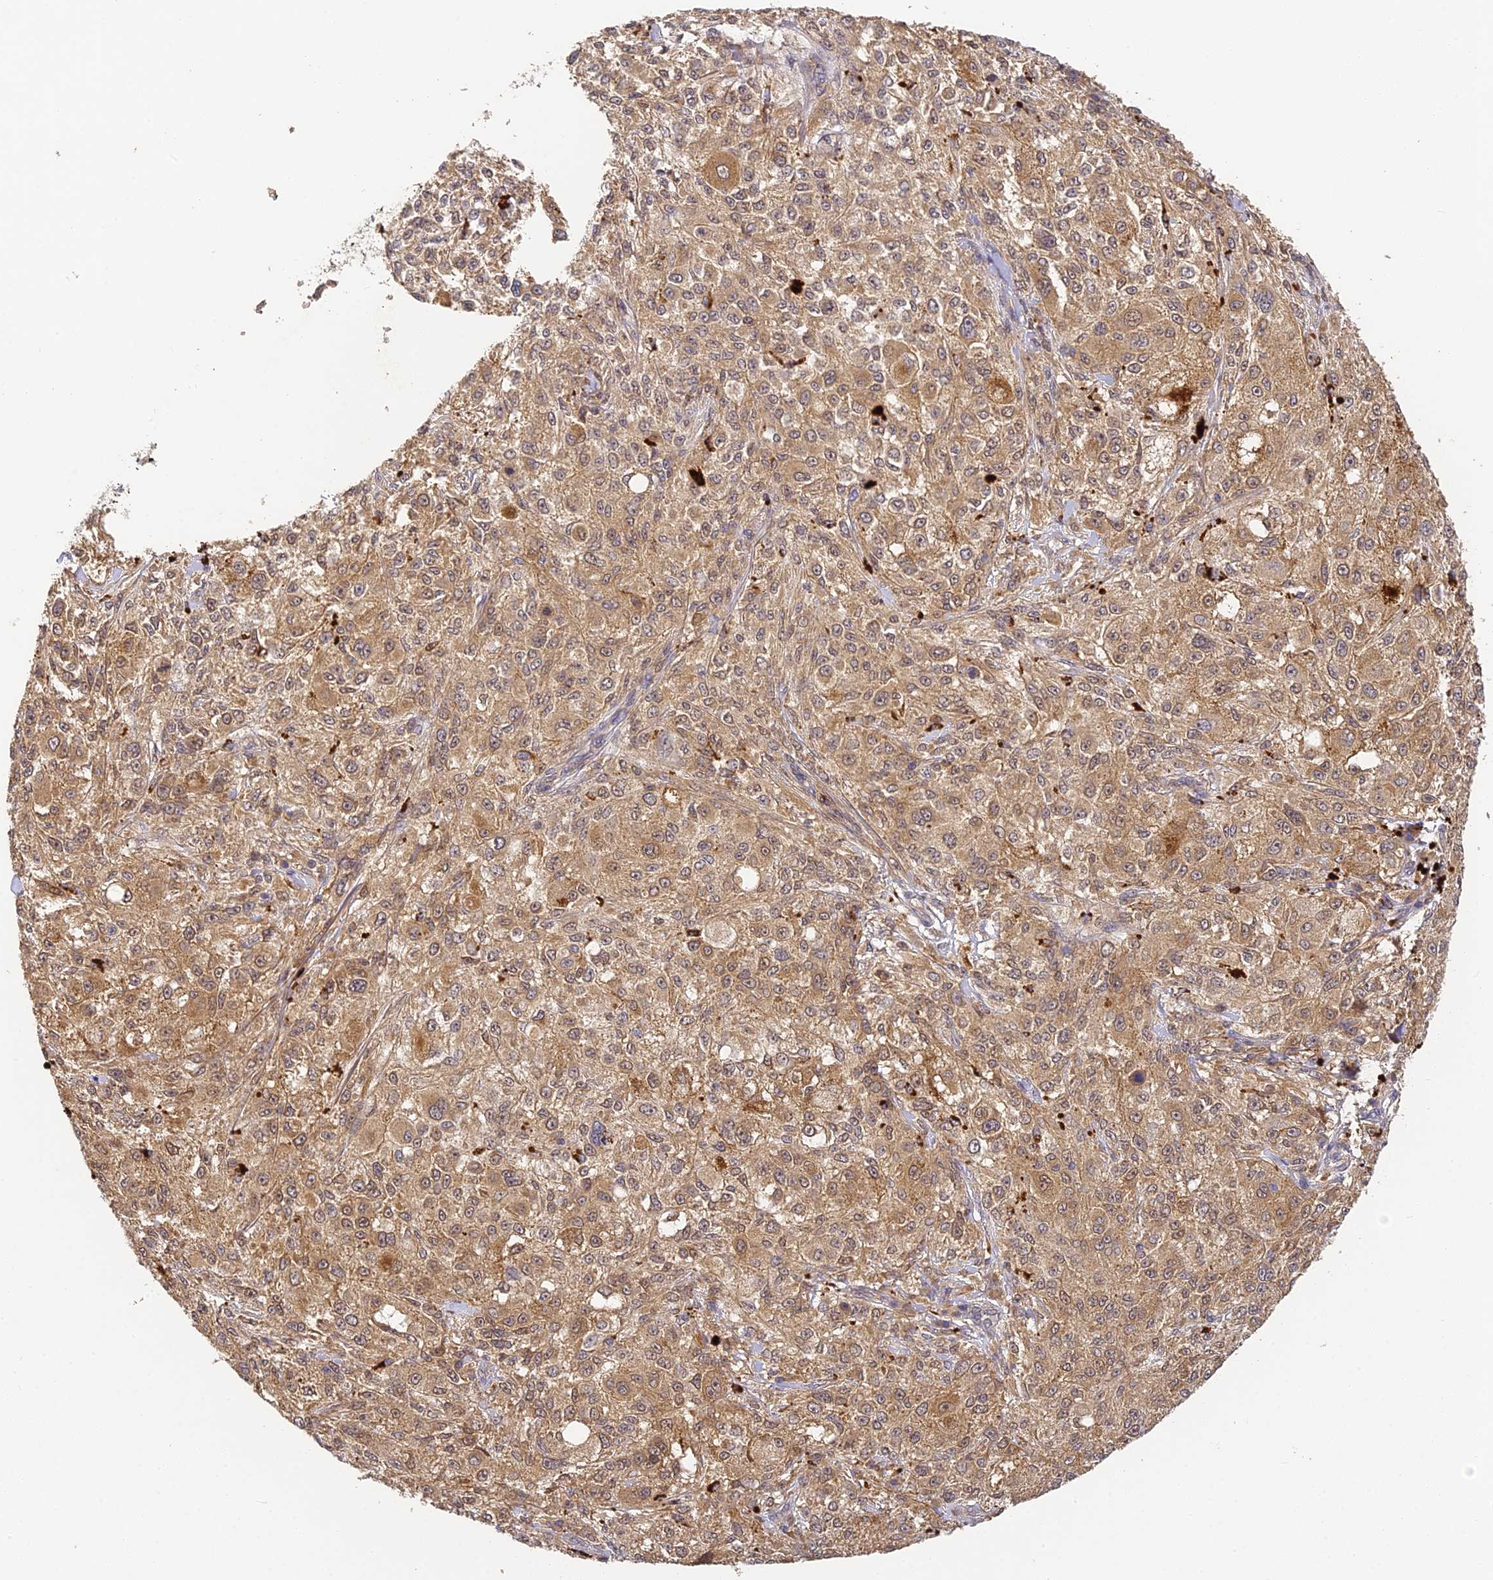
{"staining": {"intensity": "moderate", "quantity": ">75%", "location": "cytoplasmic/membranous,nuclear"}, "tissue": "melanoma", "cell_type": "Tumor cells", "image_type": "cancer", "snomed": [{"axis": "morphology", "description": "Necrosis, NOS"}, {"axis": "morphology", "description": "Malignant melanoma, NOS"}, {"axis": "topography", "description": "Skin"}], "caption": "This is an image of immunohistochemistry staining of malignant melanoma, which shows moderate expression in the cytoplasmic/membranous and nuclear of tumor cells.", "gene": "YAE1", "patient": {"sex": "female", "age": 87}}